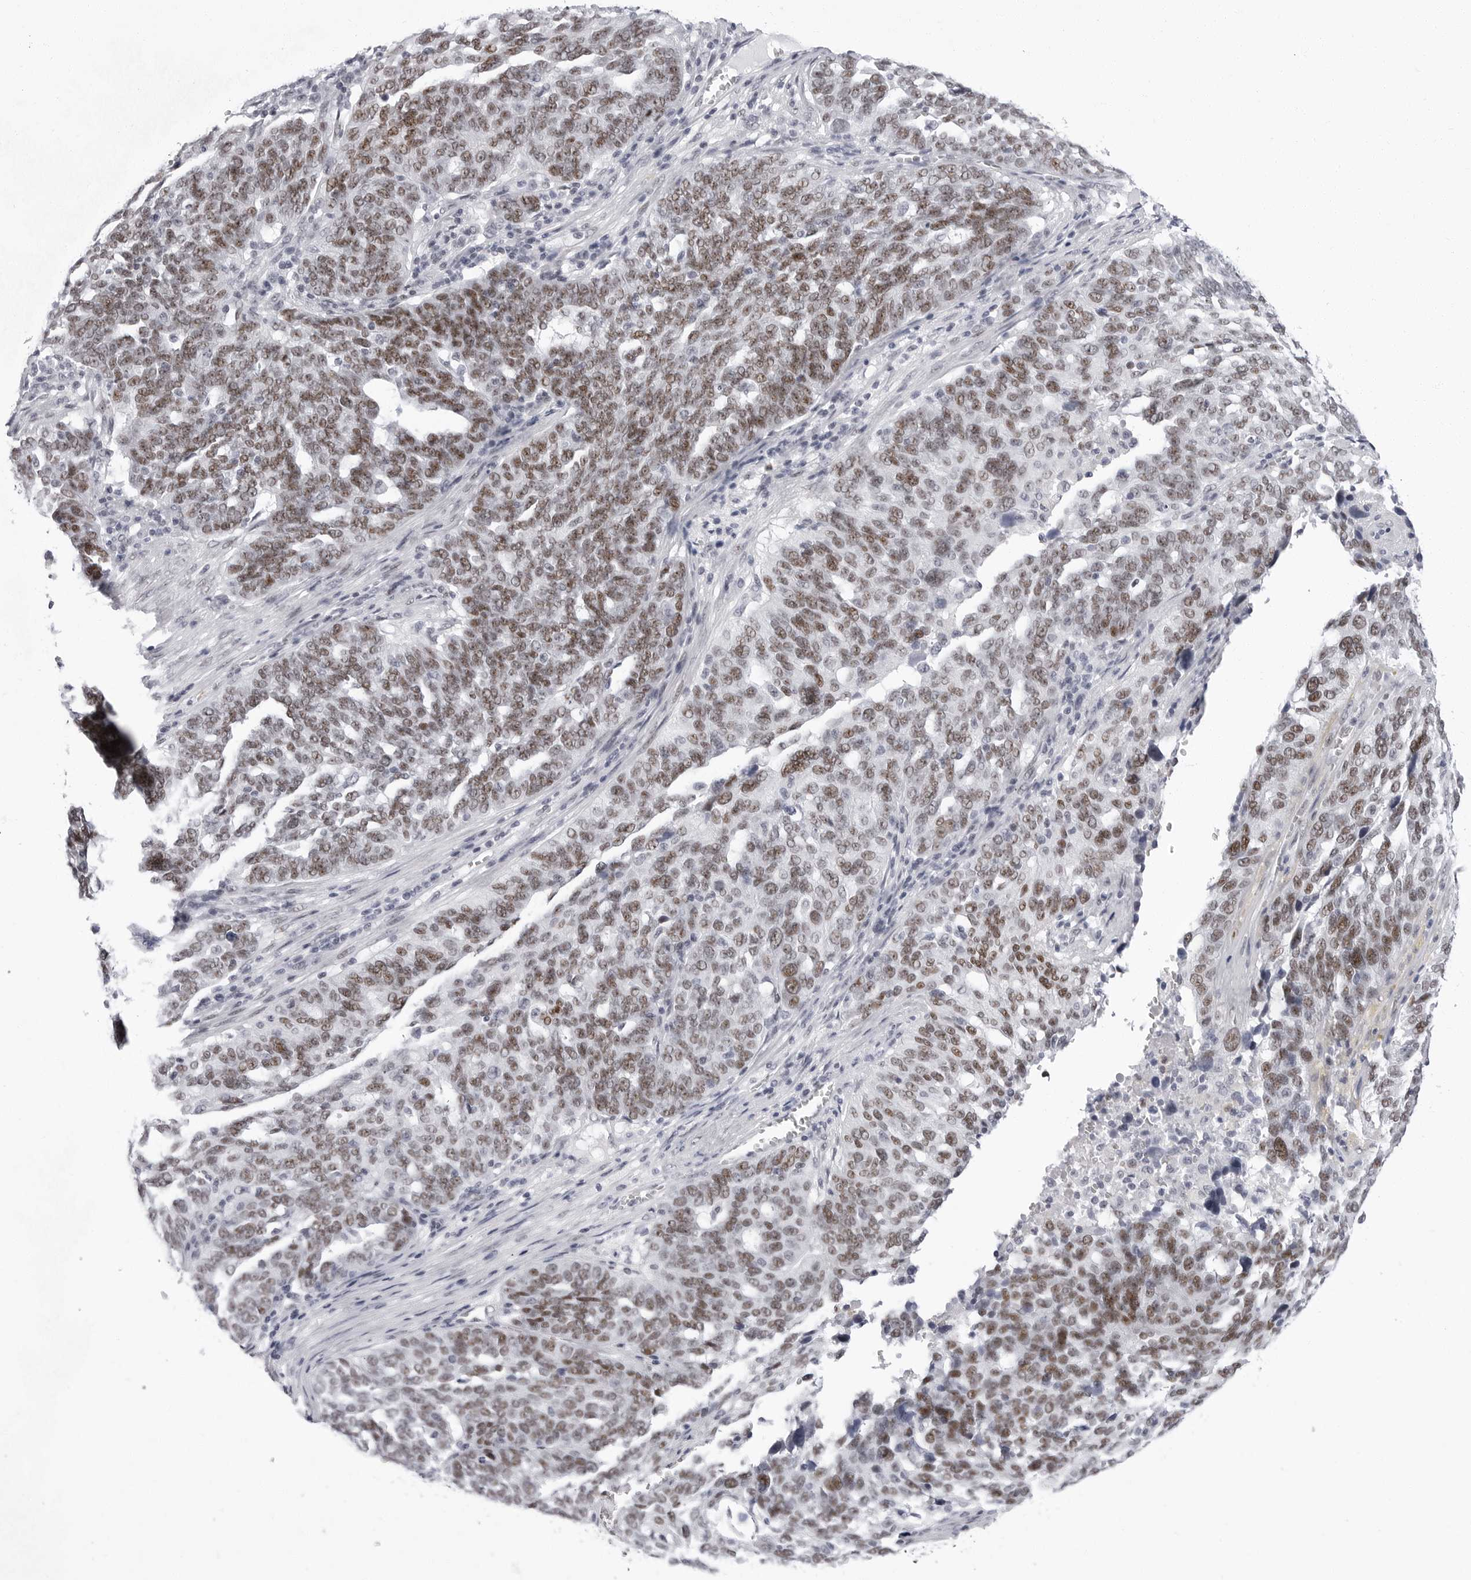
{"staining": {"intensity": "moderate", "quantity": ">75%", "location": "nuclear"}, "tissue": "ovarian cancer", "cell_type": "Tumor cells", "image_type": "cancer", "snomed": [{"axis": "morphology", "description": "Cystadenocarcinoma, serous, NOS"}, {"axis": "topography", "description": "Ovary"}], "caption": "A medium amount of moderate nuclear staining is seen in approximately >75% of tumor cells in ovarian cancer (serous cystadenocarcinoma) tissue.", "gene": "VEZF1", "patient": {"sex": "female", "age": 59}}